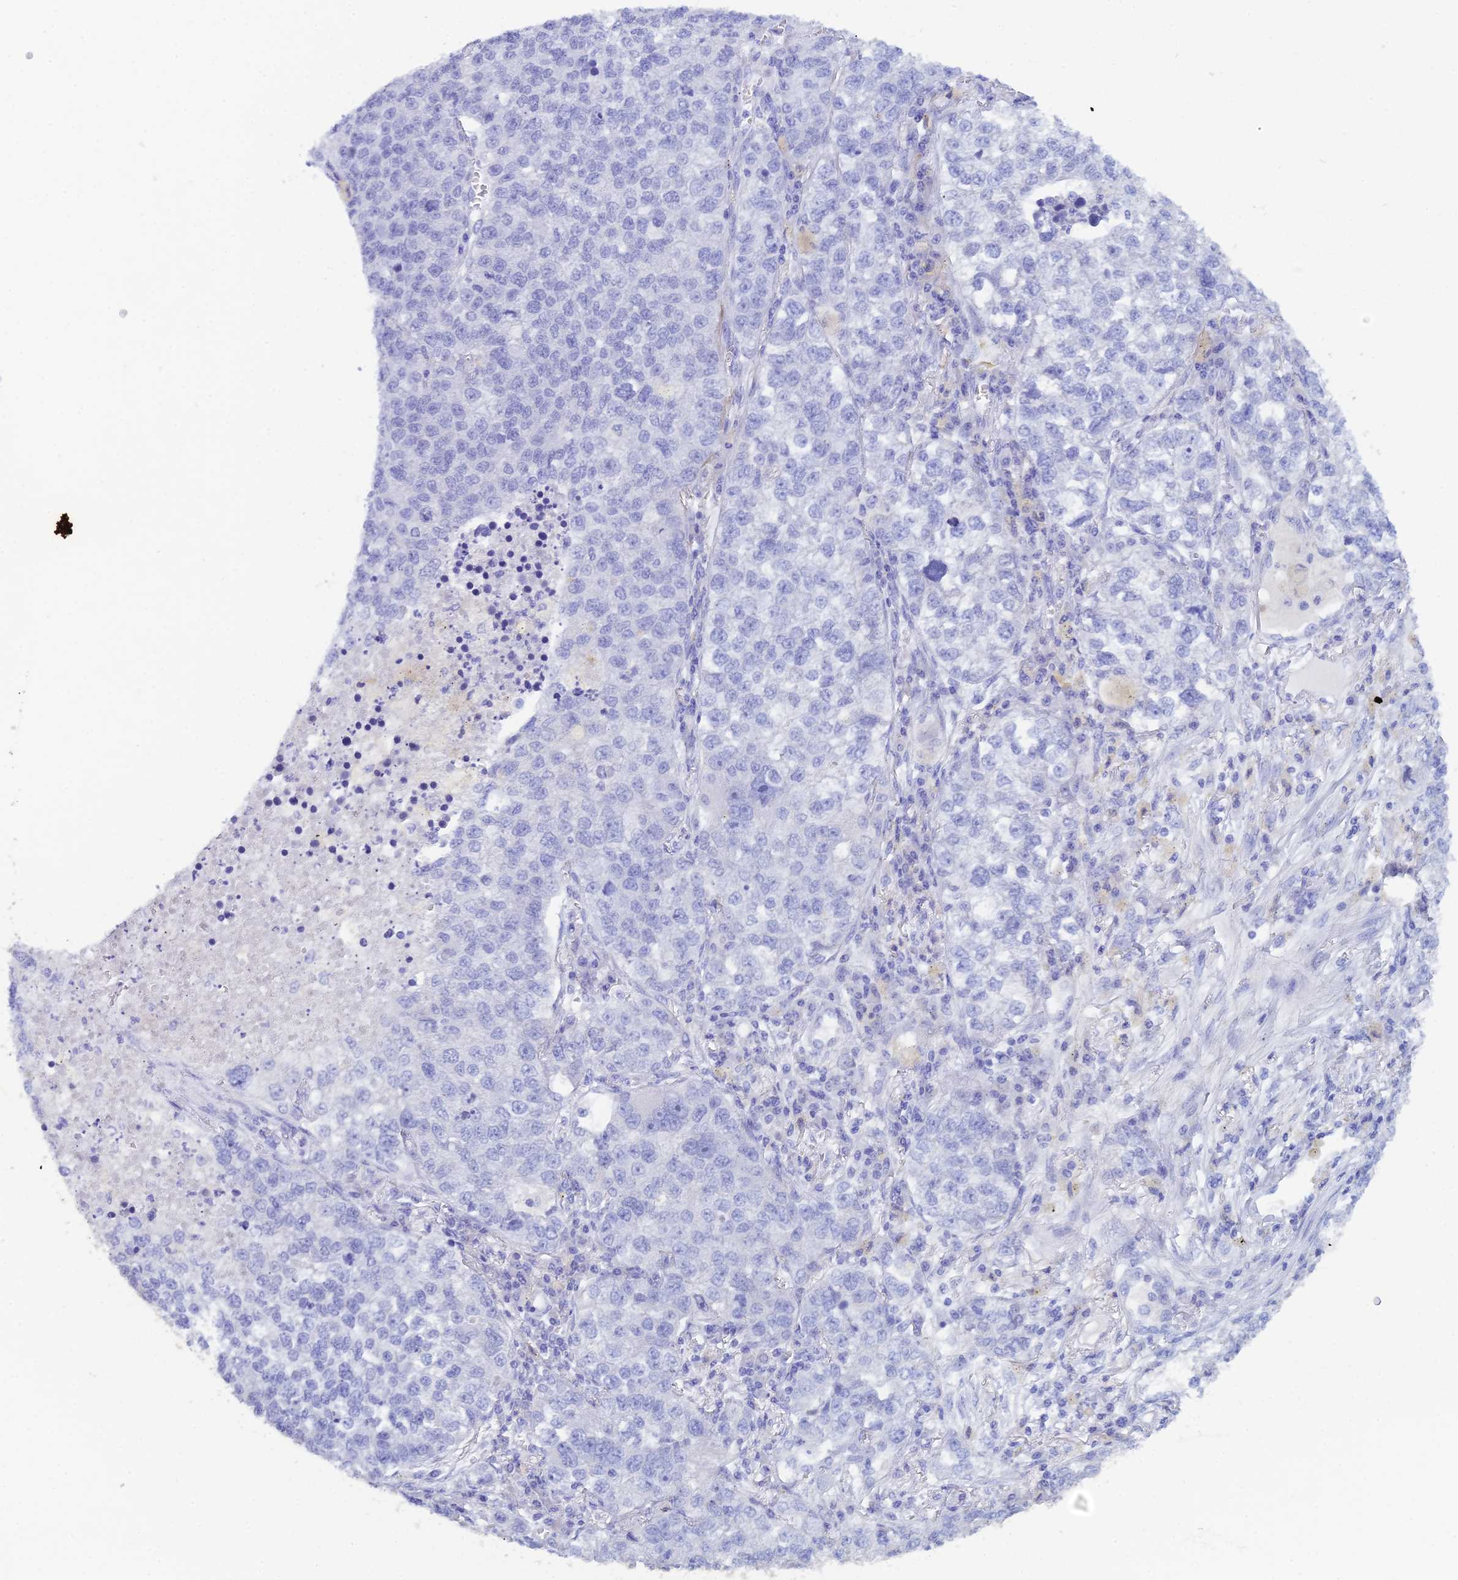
{"staining": {"intensity": "negative", "quantity": "none", "location": "none"}, "tissue": "lung cancer", "cell_type": "Tumor cells", "image_type": "cancer", "snomed": [{"axis": "morphology", "description": "Adenocarcinoma, NOS"}, {"axis": "topography", "description": "Lung"}], "caption": "A histopathology image of adenocarcinoma (lung) stained for a protein reveals no brown staining in tumor cells.", "gene": "REG1A", "patient": {"sex": "male", "age": 49}}